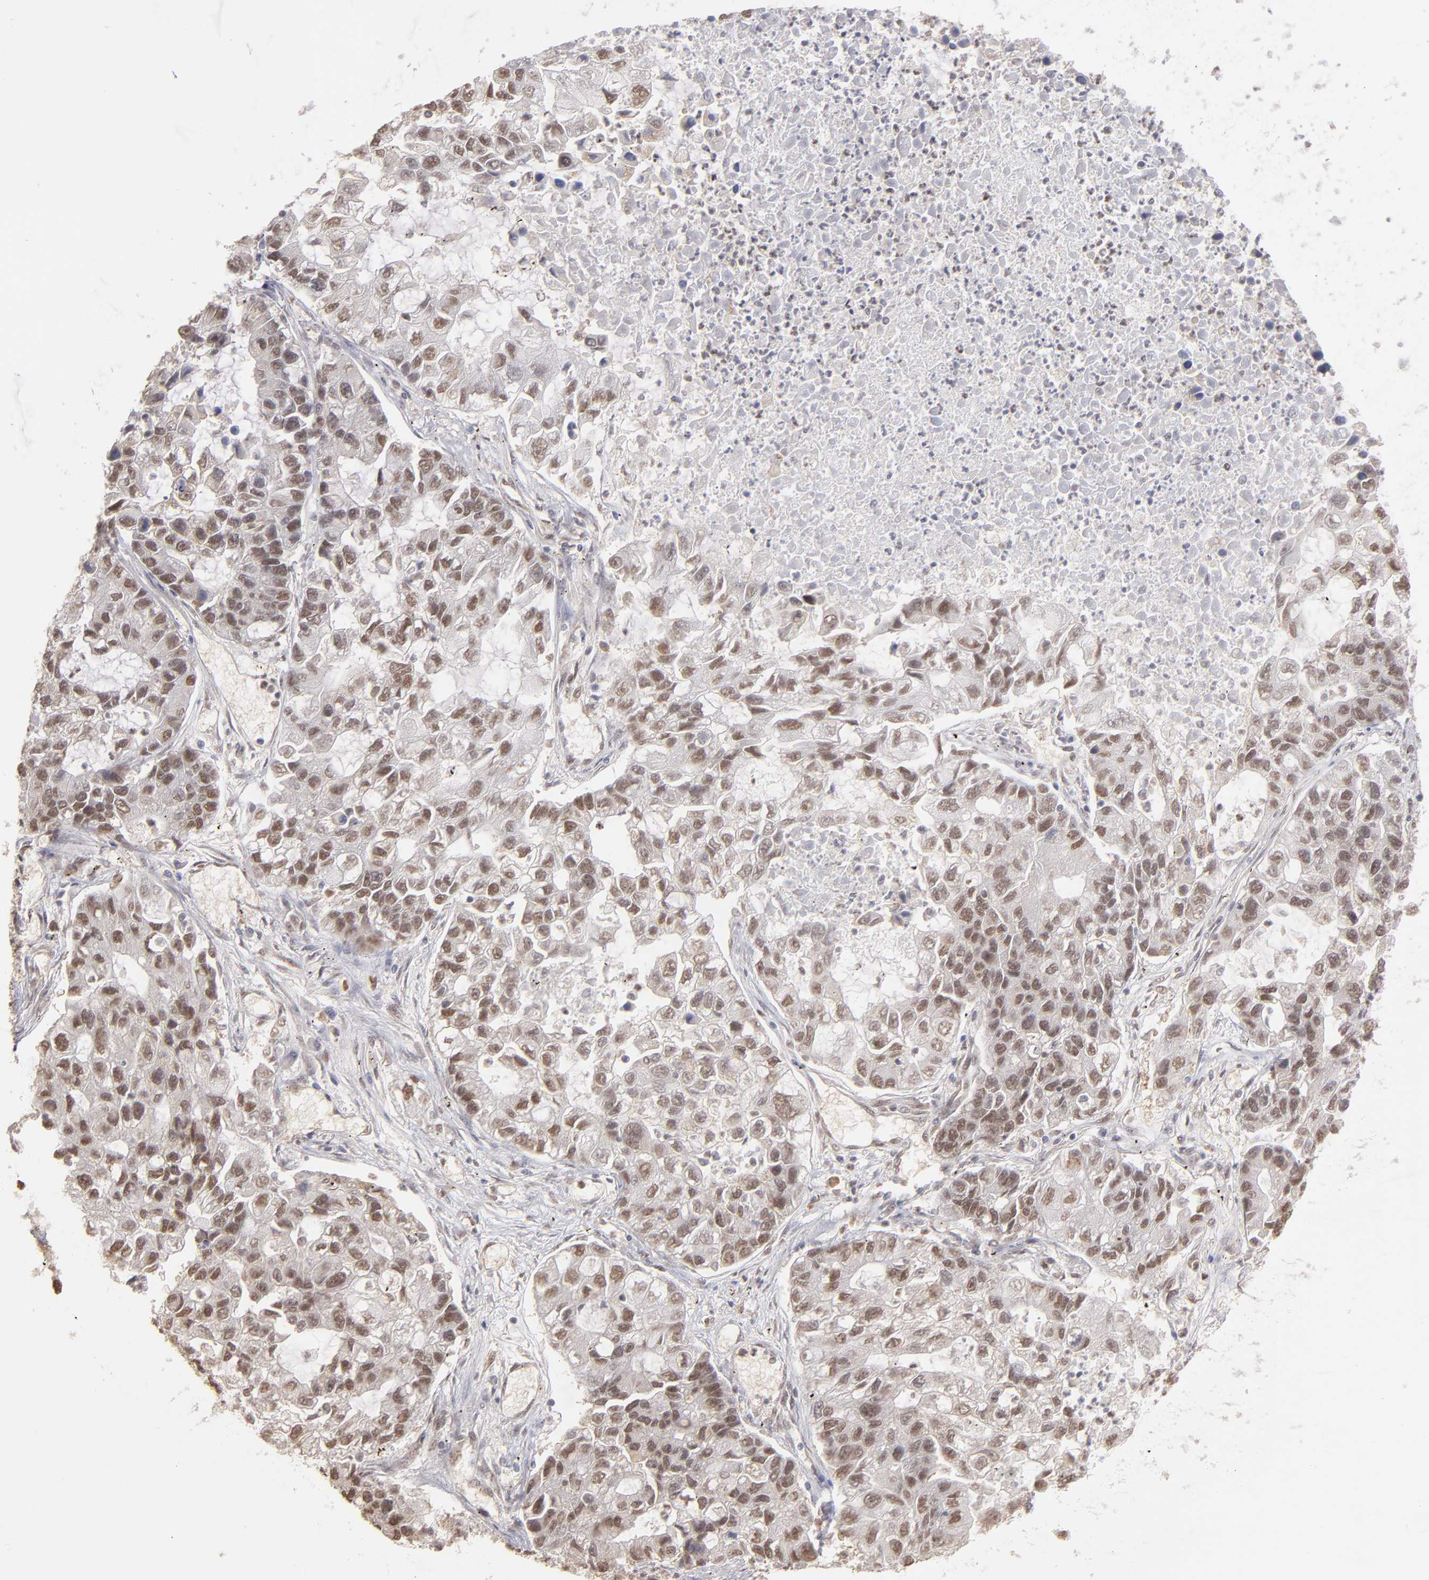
{"staining": {"intensity": "moderate", "quantity": ">75%", "location": "nuclear"}, "tissue": "lung cancer", "cell_type": "Tumor cells", "image_type": "cancer", "snomed": [{"axis": "morphology", "description": "Adenocarcinoma, NOS"}, {"axis": "topography", "description": "Lung"}], "caption": "An image showing moderate nuclear staining in approximately >75% of tumor cells in lung cancer, as visualized by brown immunohistochemical staining.", "gene": "NFE2", "patient": {"sex": "female", "age": 51}}